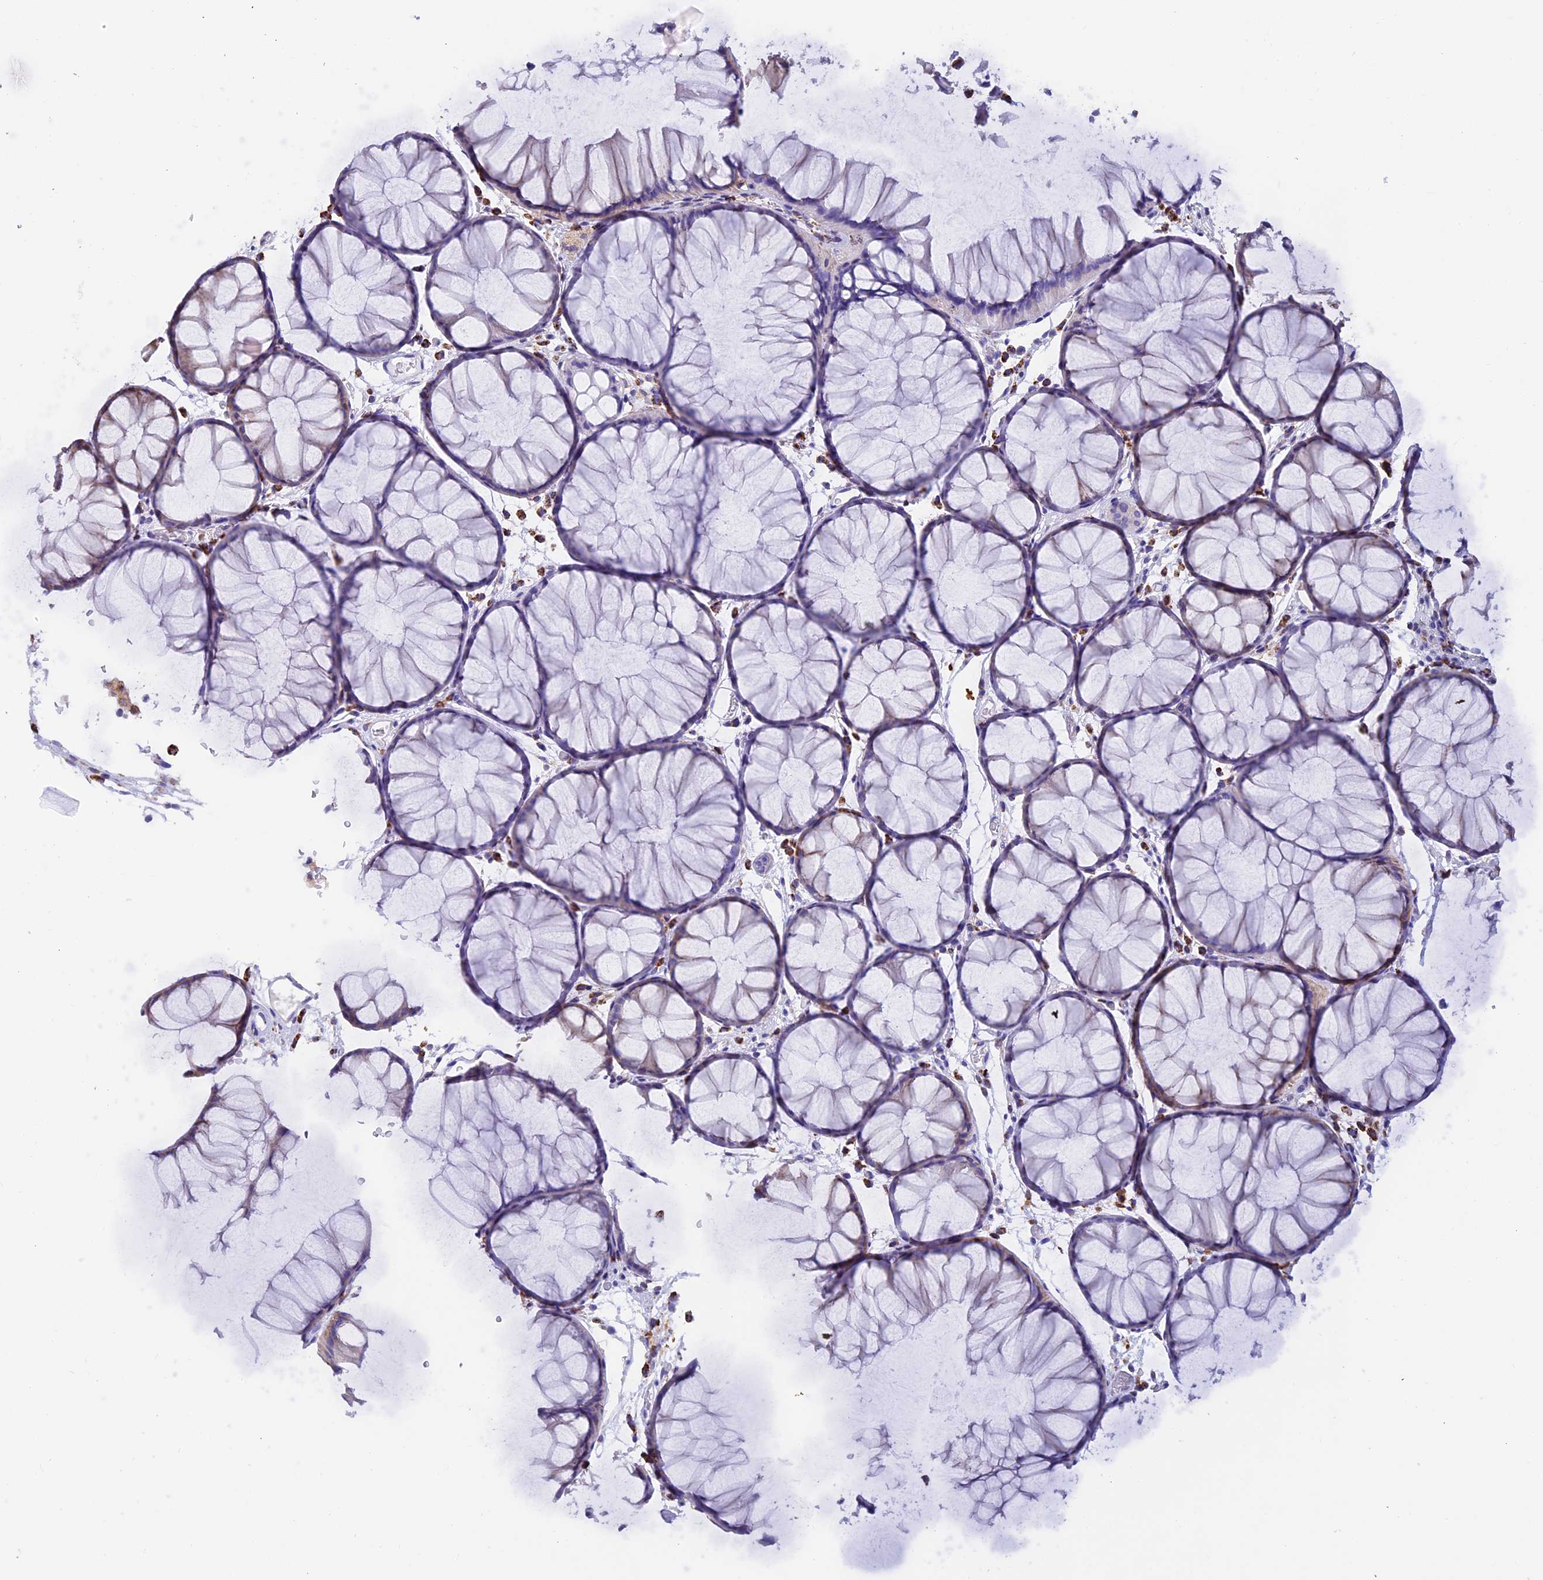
{"staining": {"intensity": "negative", "quantity": "none", "location": "none"}, "tissue": "colon", "cell_type": "Endothelial cells", "image_type": "normal", "snomed": [{"axis": "morphology", "description": "Normal tissue, NOS"}, {"axis": "topography", "description": "Colon"}], "caption": "IHC histopathology image of benign colon stained for a protein (brown), which reveals no staining in endothelial cells. (Stains: DAB IHC with hematoxylin counter stain, Microscopy: brightfield microscopy at high magnification).", "gene": "SLC8B1", "patient": {"sex": "female", "age": 82}}